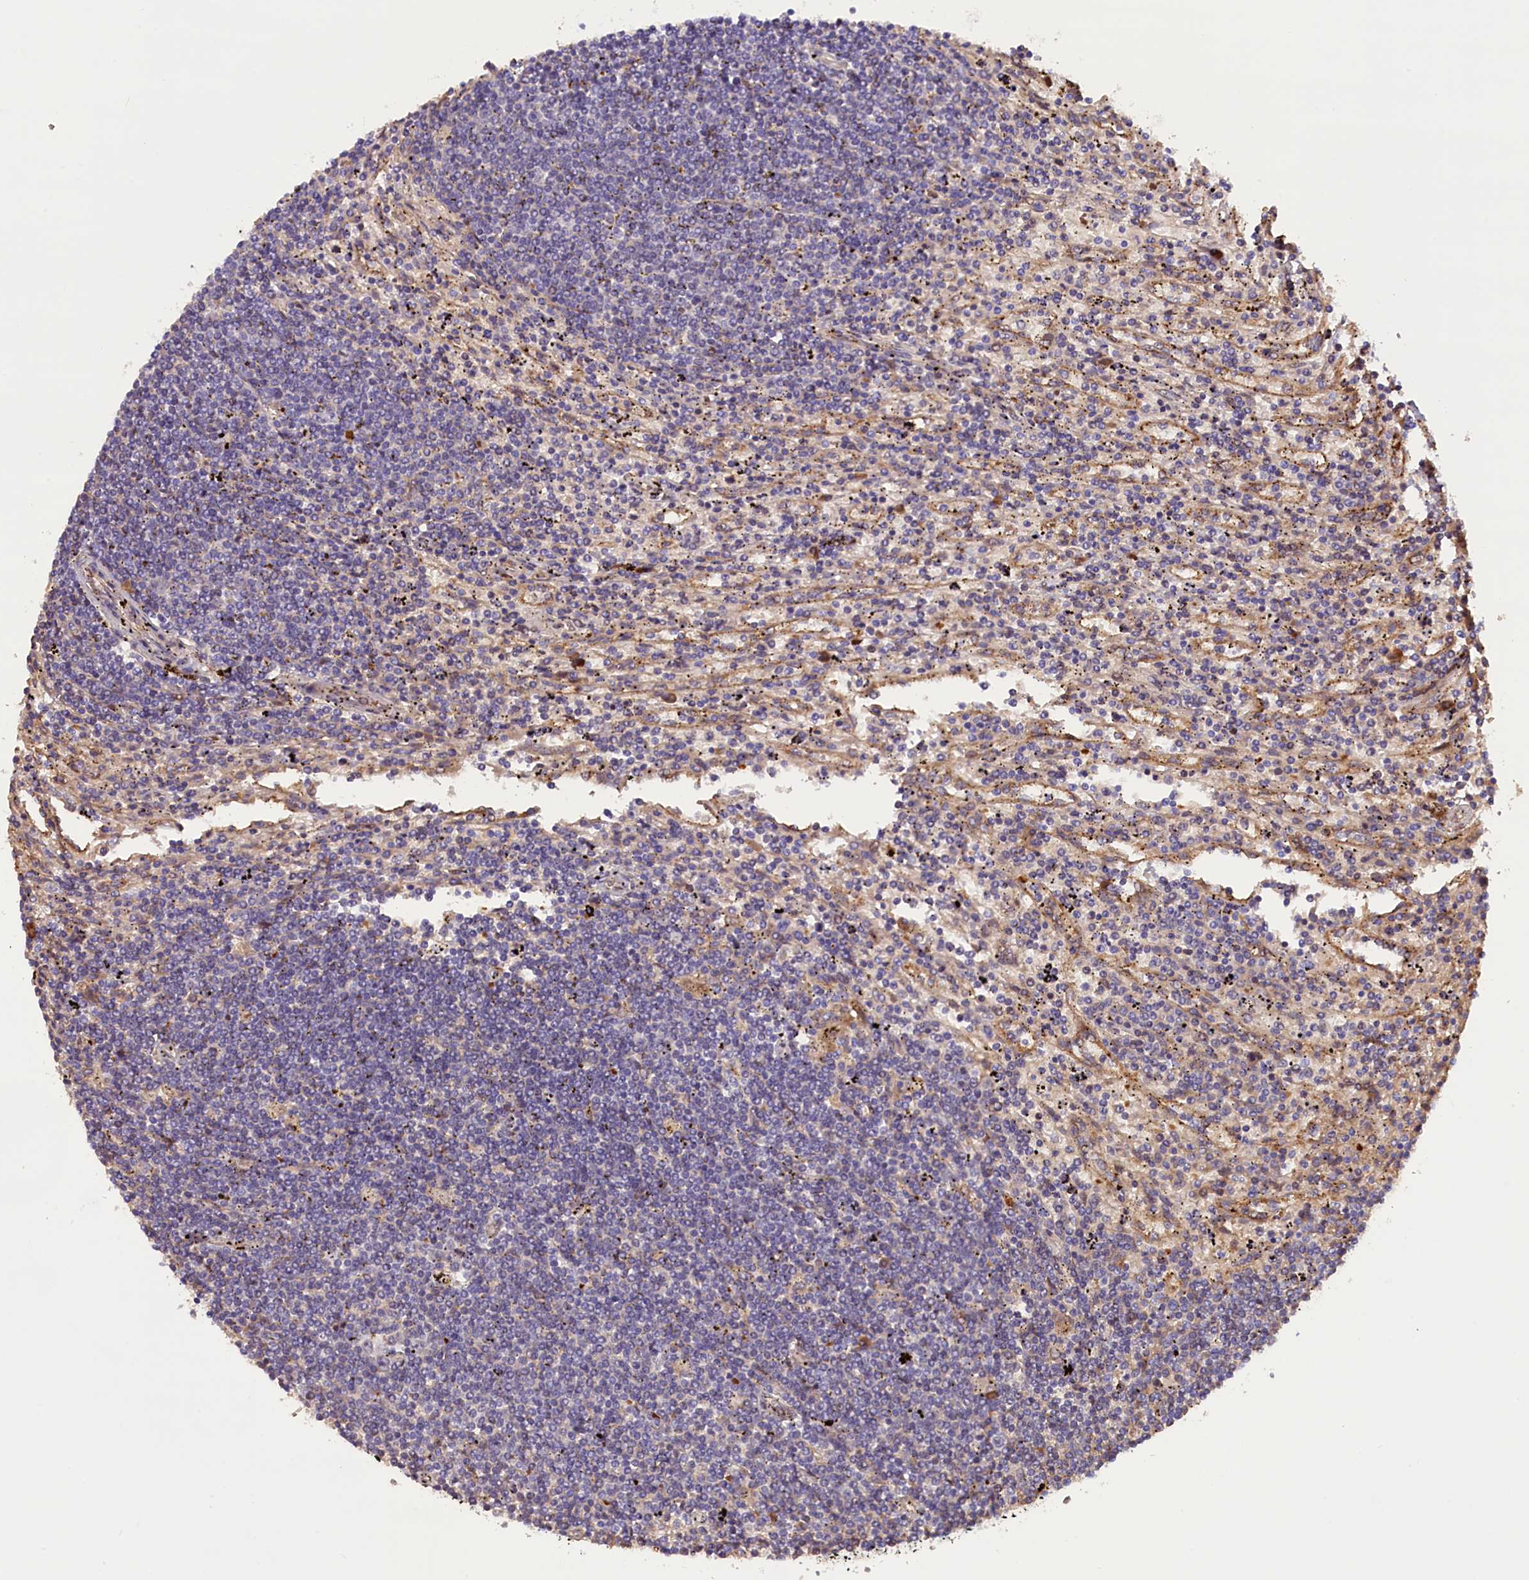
{"staining": {"intensity": "negative", "quantity": "none", "location": "none"}, "tissue": "lymphoma", "cell_type": "Tumor cells", "image_type": "cancer", "snomed": [{"axis": "morphology", "description": "Malignant lymphoma, non-Hodgkin's type, Low grade"}, {"axis": "topography", "description": "Spleen"}], "caption": "This is an immunohistochemistry histopathology image of human low-grade malignant lymphoma, non-Hodgkin's type. There is no expression in tumor cells.", "gene": "CCDC9B", "patient": {"sex": "male", "age": 76}}